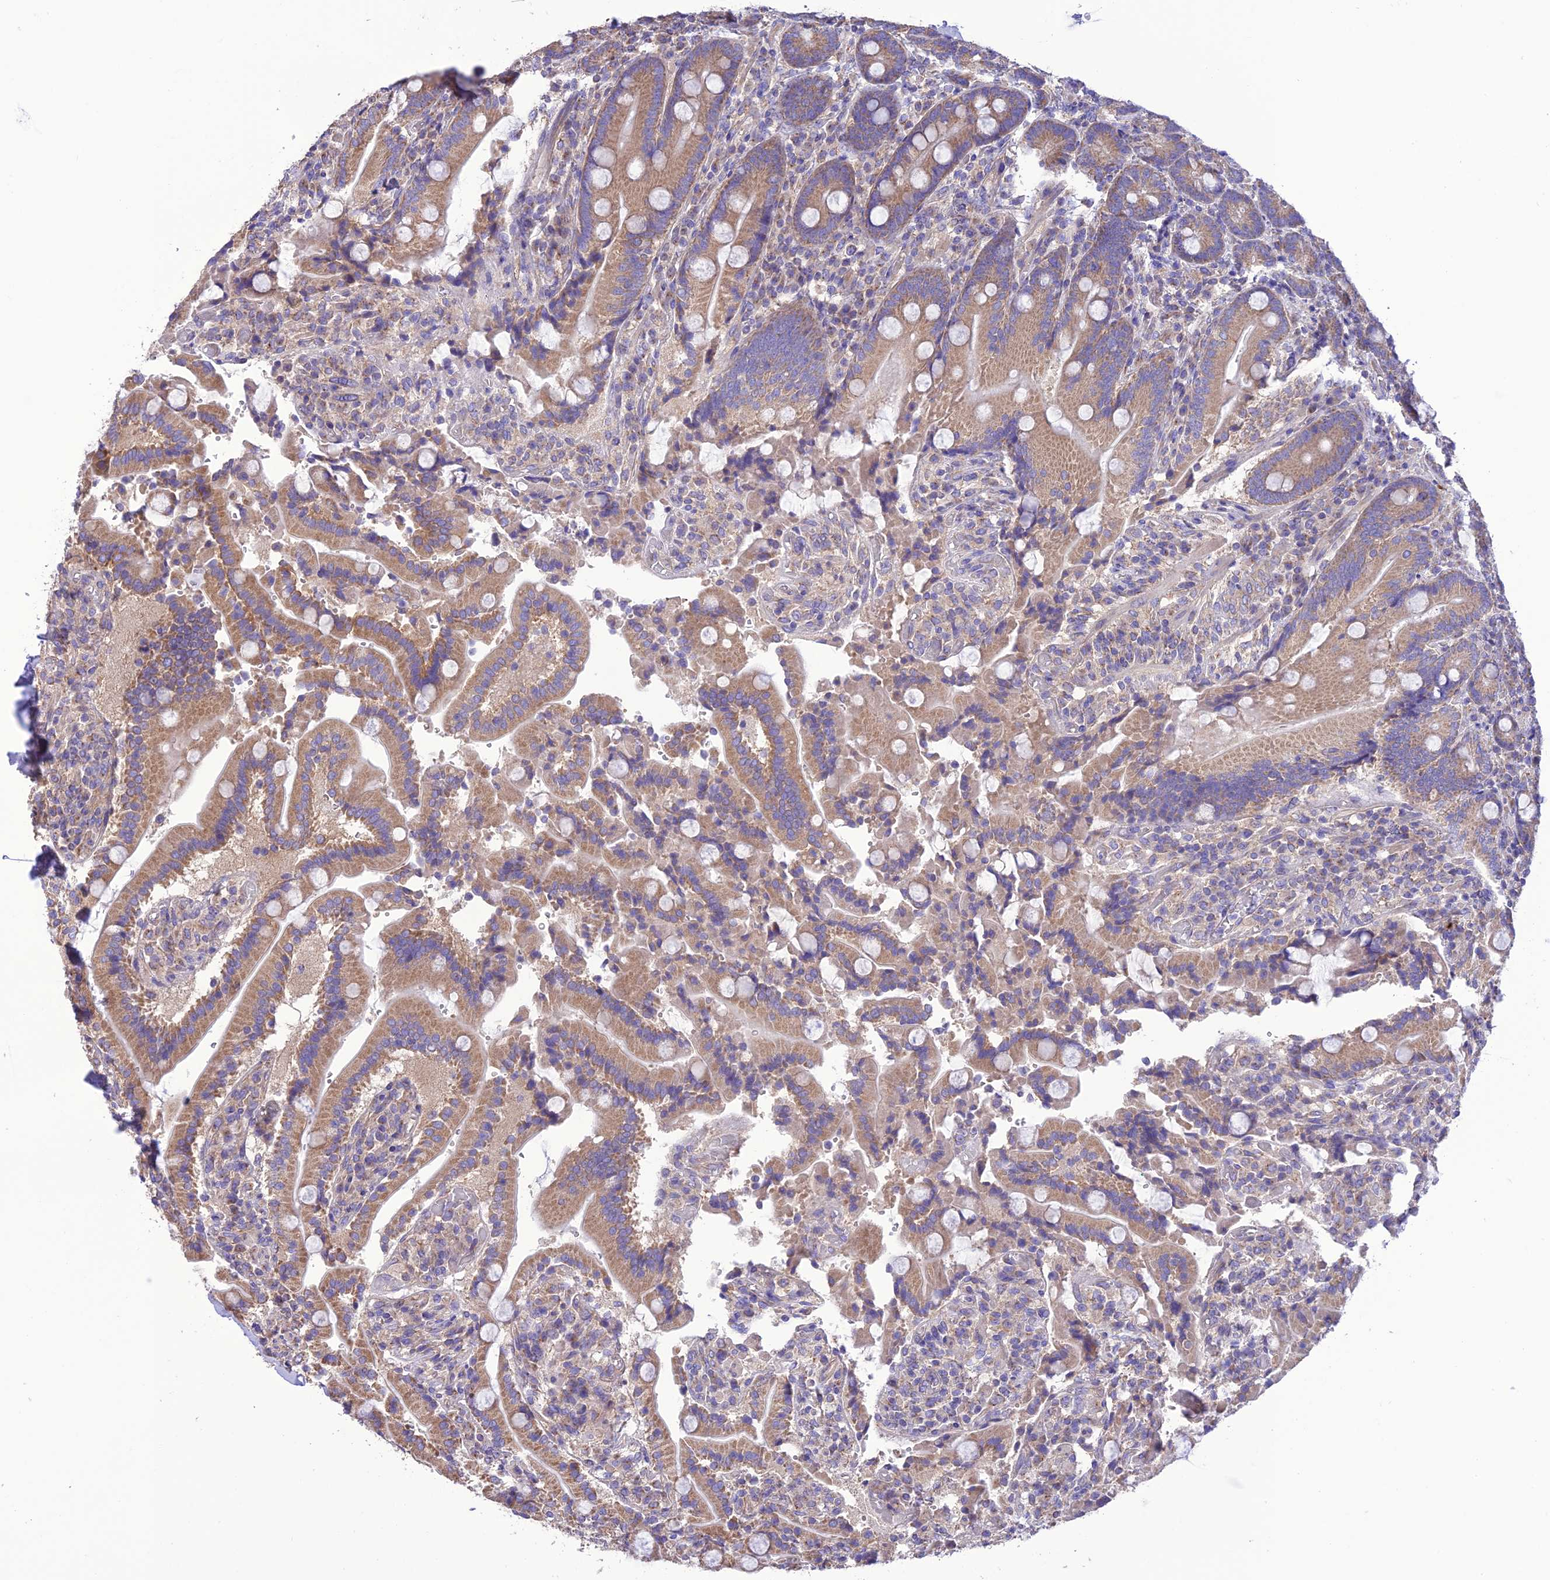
{"staining": {"intensity": "moderate", "quantity": ">75%", "location": "cytoplasmic/membranous"}, "tissue": "duodenum", "cell_type": "Glandular cells", "image_type": "normal", "snomed": [{"axis": "morphology", "description": "Normal tissue, NOS"}, {"axis": "topography", "description": "Duodenum"}], "caption": "DAB (3,3'-diaminobenzidine) immunohistochemical staining of unremarkable human duodenum demonstrates moderate cytoplasmic/membranous protein positivity in about >75% of glandular cells.", "gene": "MAP3K12", "patient": {"sex": "female", "age": 62}}